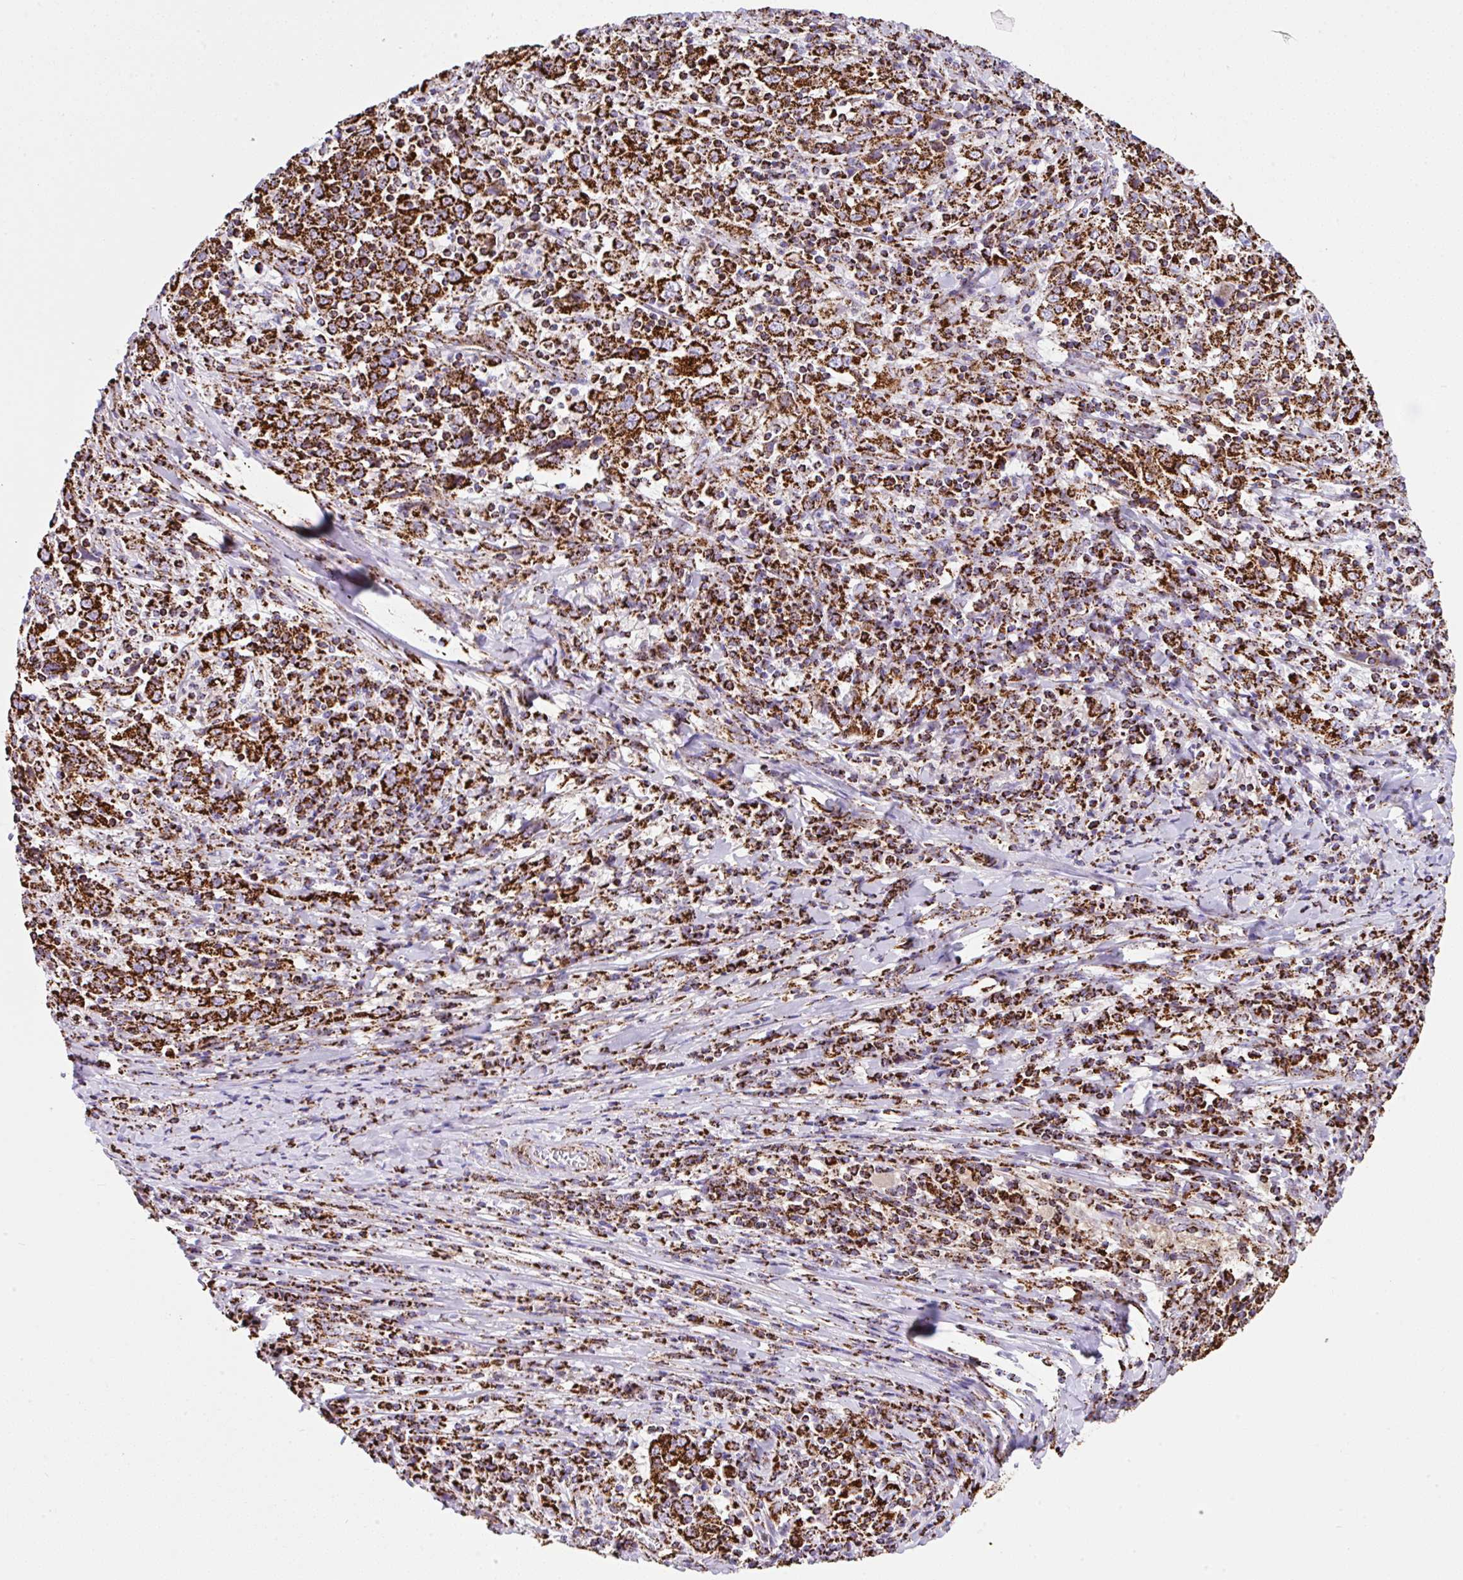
{"staining": {"intensity": "strong", "quantity": ">75%", "location": "cytoplasmic/membranous"}, "tissue": "cervical cancer", "cell_type": "Tumor cells", "image_type": "cancer", "snomed": [{"axis": "morphology", "description": "Squamous cell carcinoma, NOS"}, {"axis": "topography", "description": "Cervix"}], "caption": "Cervical squamous cell carcinoma stained for a protein (brown) reveals strong cytoplasmic/membranous positive expression in approximately >75% of tumor cells.", "gene": "ANKRD33B", "patient": {"sex": "female", "age": 46}}